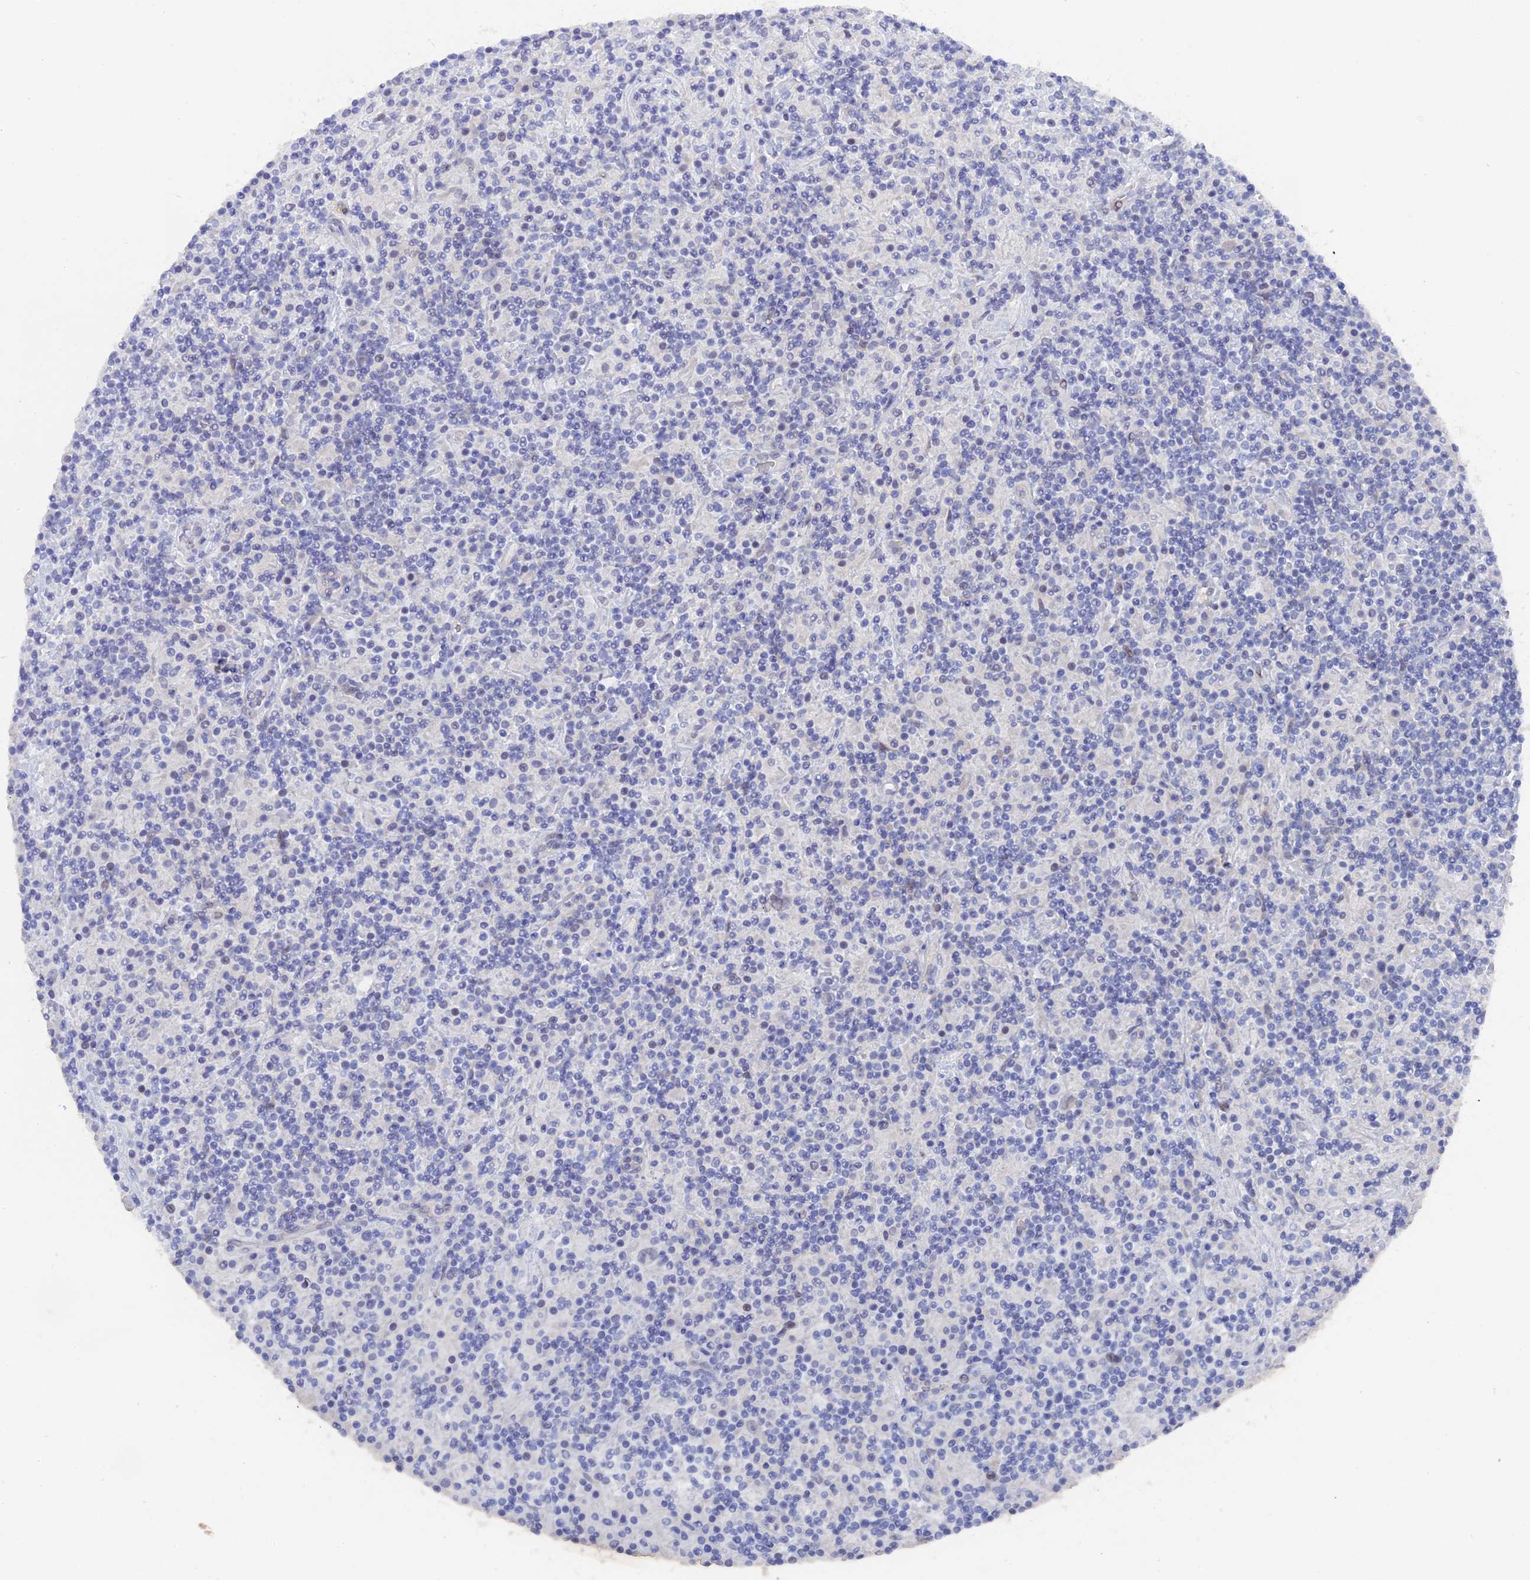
{"staining": {"intensity": "negative", "quantity": "none", "location": "none"}, "tissue": "lymphoma", "cell_type": "Tumor cells", "image_type": "cancer", "snomed": [{"axis": "morphology", "description": "Hodgkin's disease, NOS"}, {"axis": "topography", "description": "Lymph node"}], "caption": "Immunohistochemistry of lymphoma exhibits no expression in tumor cells.", "gene": "DACT3", "patient": {"sex": "male", "age": 70}}